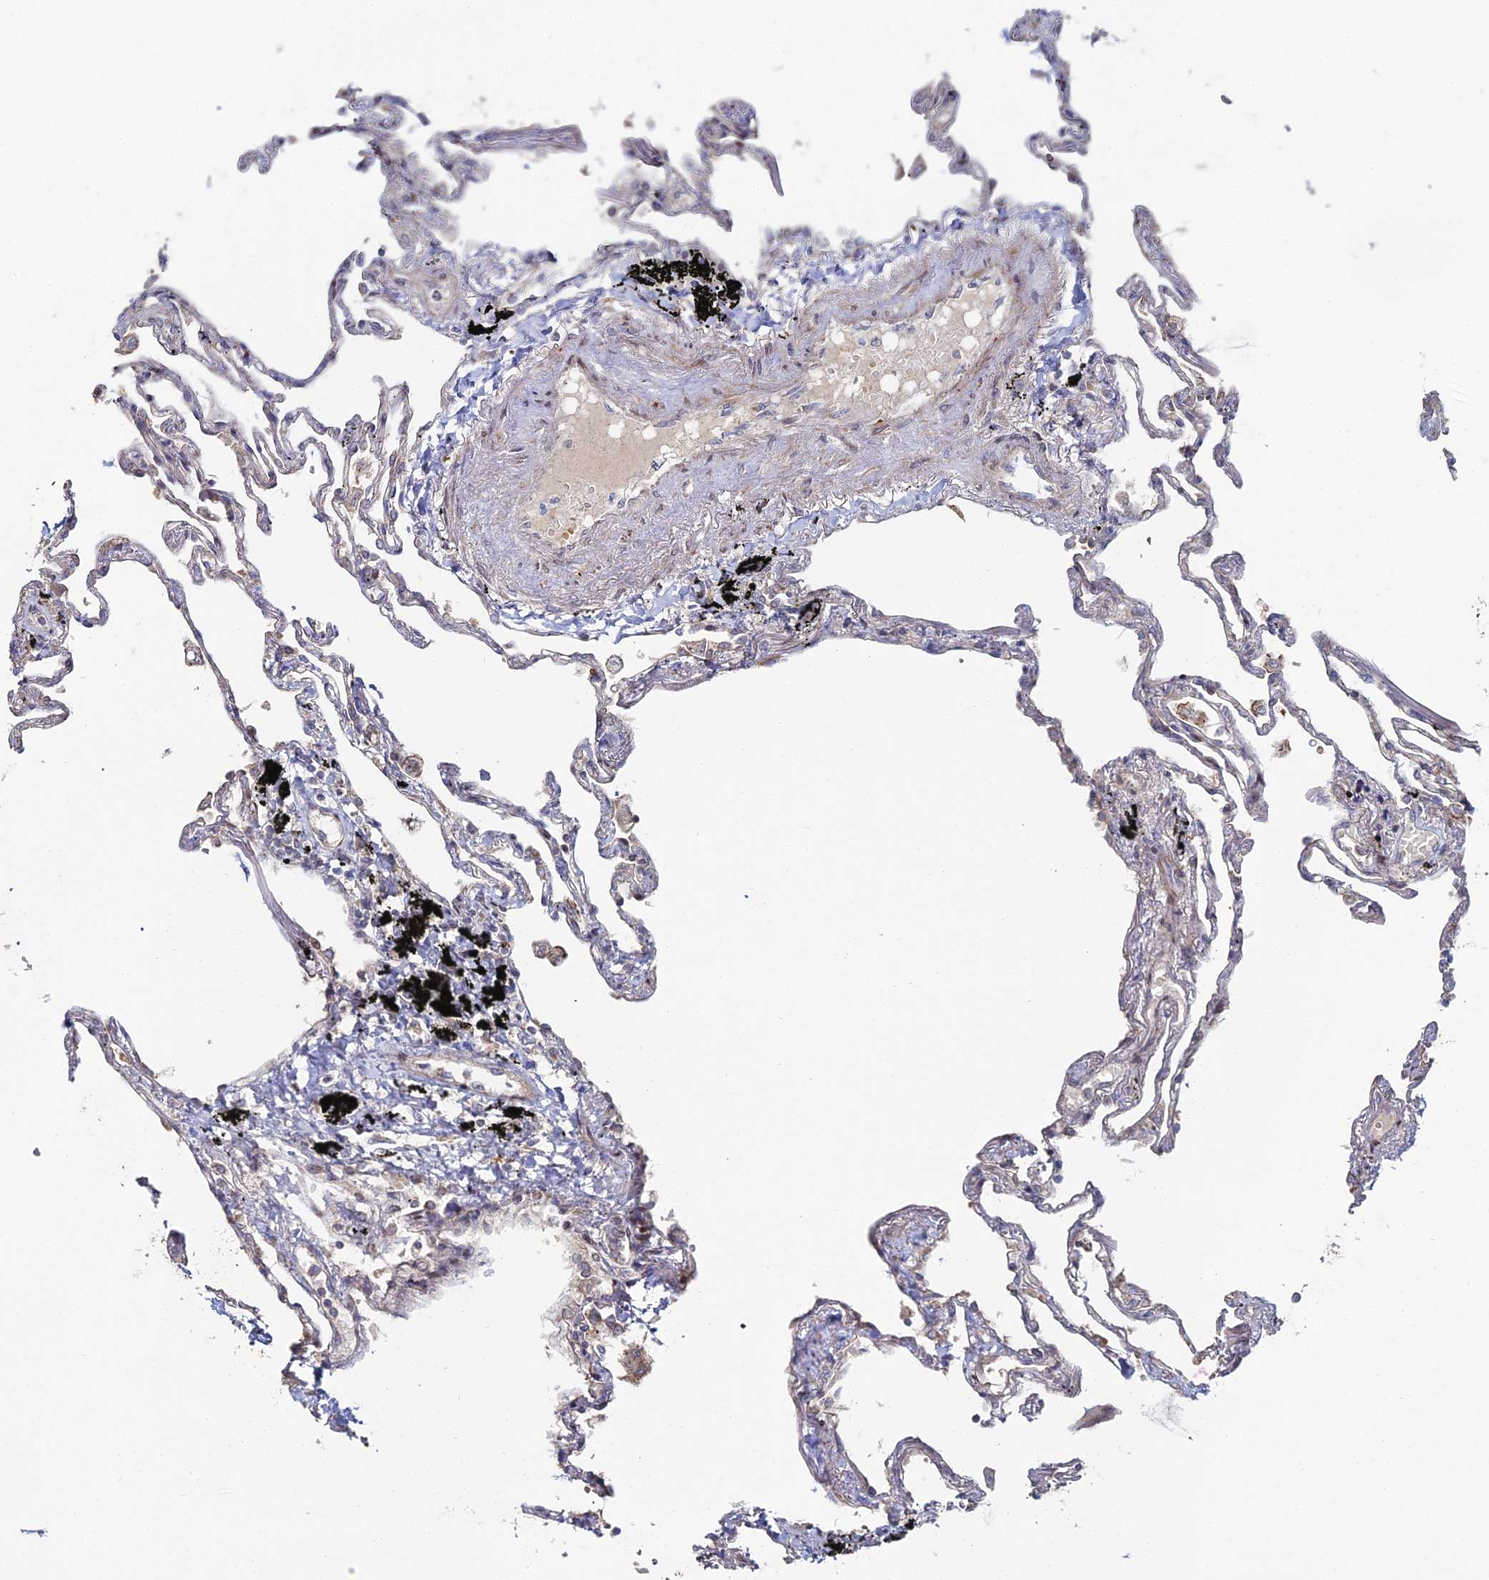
{"staining": {"intensity": "negative", "quantity": "none", "location": "none"}, "tissue": "lung", "cell_type": "Alveolar cells", "image_type": "normal", "snomed": [{"axis": "morphology", "description": "Normal tissue, NOS"}, {"axis": "topography", "description": "Lung"}], "caption": "Protein analysis of benign lung demonstrates no significant expression in alveolar cells.", "gene": "SGMS1", "patient": {"sex": "female", "age": 67}}